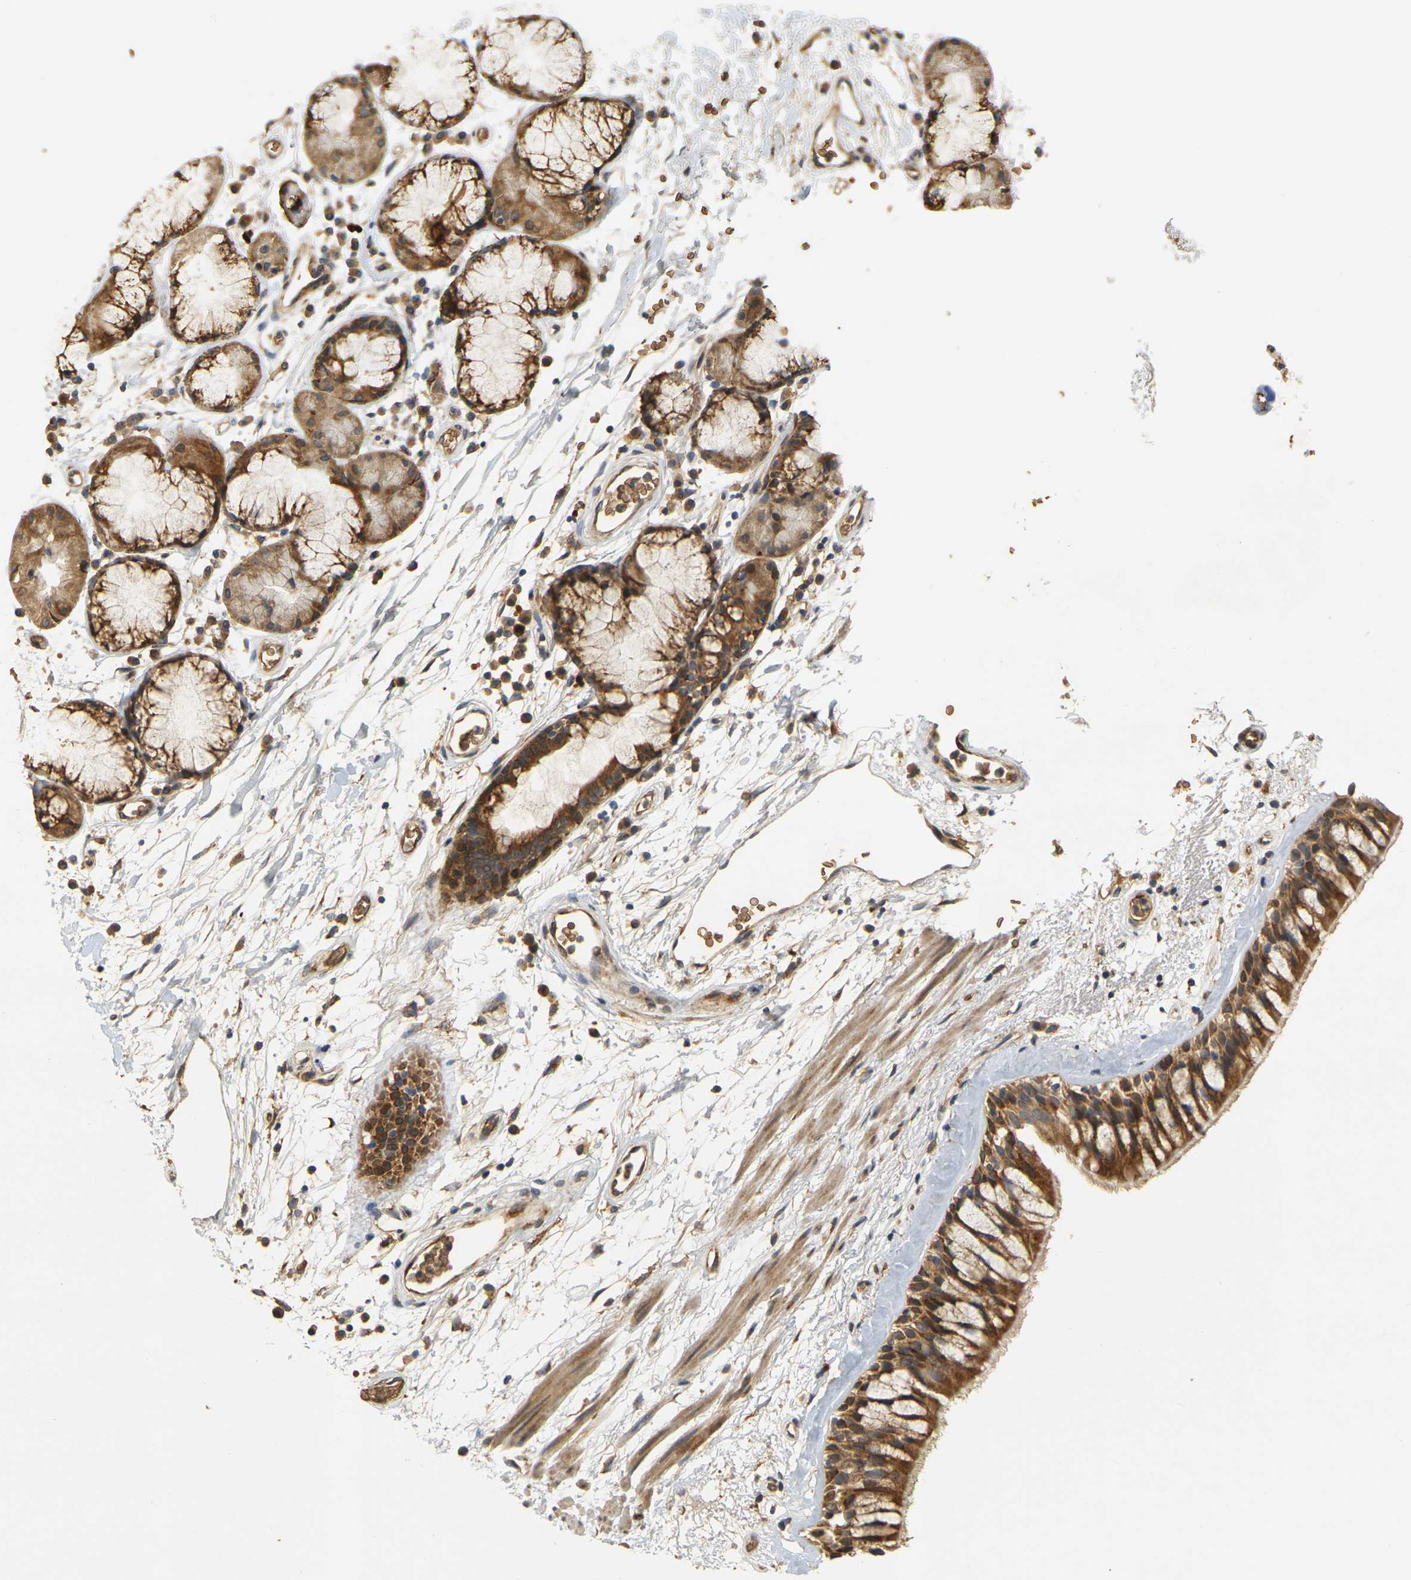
{"staining": {"intensity": "strong", "quantity": ">75%", "location": "cytoplasmic/membranous"}, "tissue": "bronchus", "cell_type": "Respiratory epithelial cells", "image_type": "normal", "snomed": [{"axis": "morphology", "description": "Normal tissue, NOS"}, {"axis": "morphology", "description": "Adenocarcinoma, NOS"}, {"axis": "topography", "description": "Bronchus"}, {"axis": "topography", "description": "Lung"}], "caption": "Immunohistochemistry of unremarkable bronchus shows high levels of strong cytoplasmic/membranous staining in approximately >75% of respiratory epithelial cells.", "gene": "MEGF9", "patient": {"sex": "female", "age": 54}}